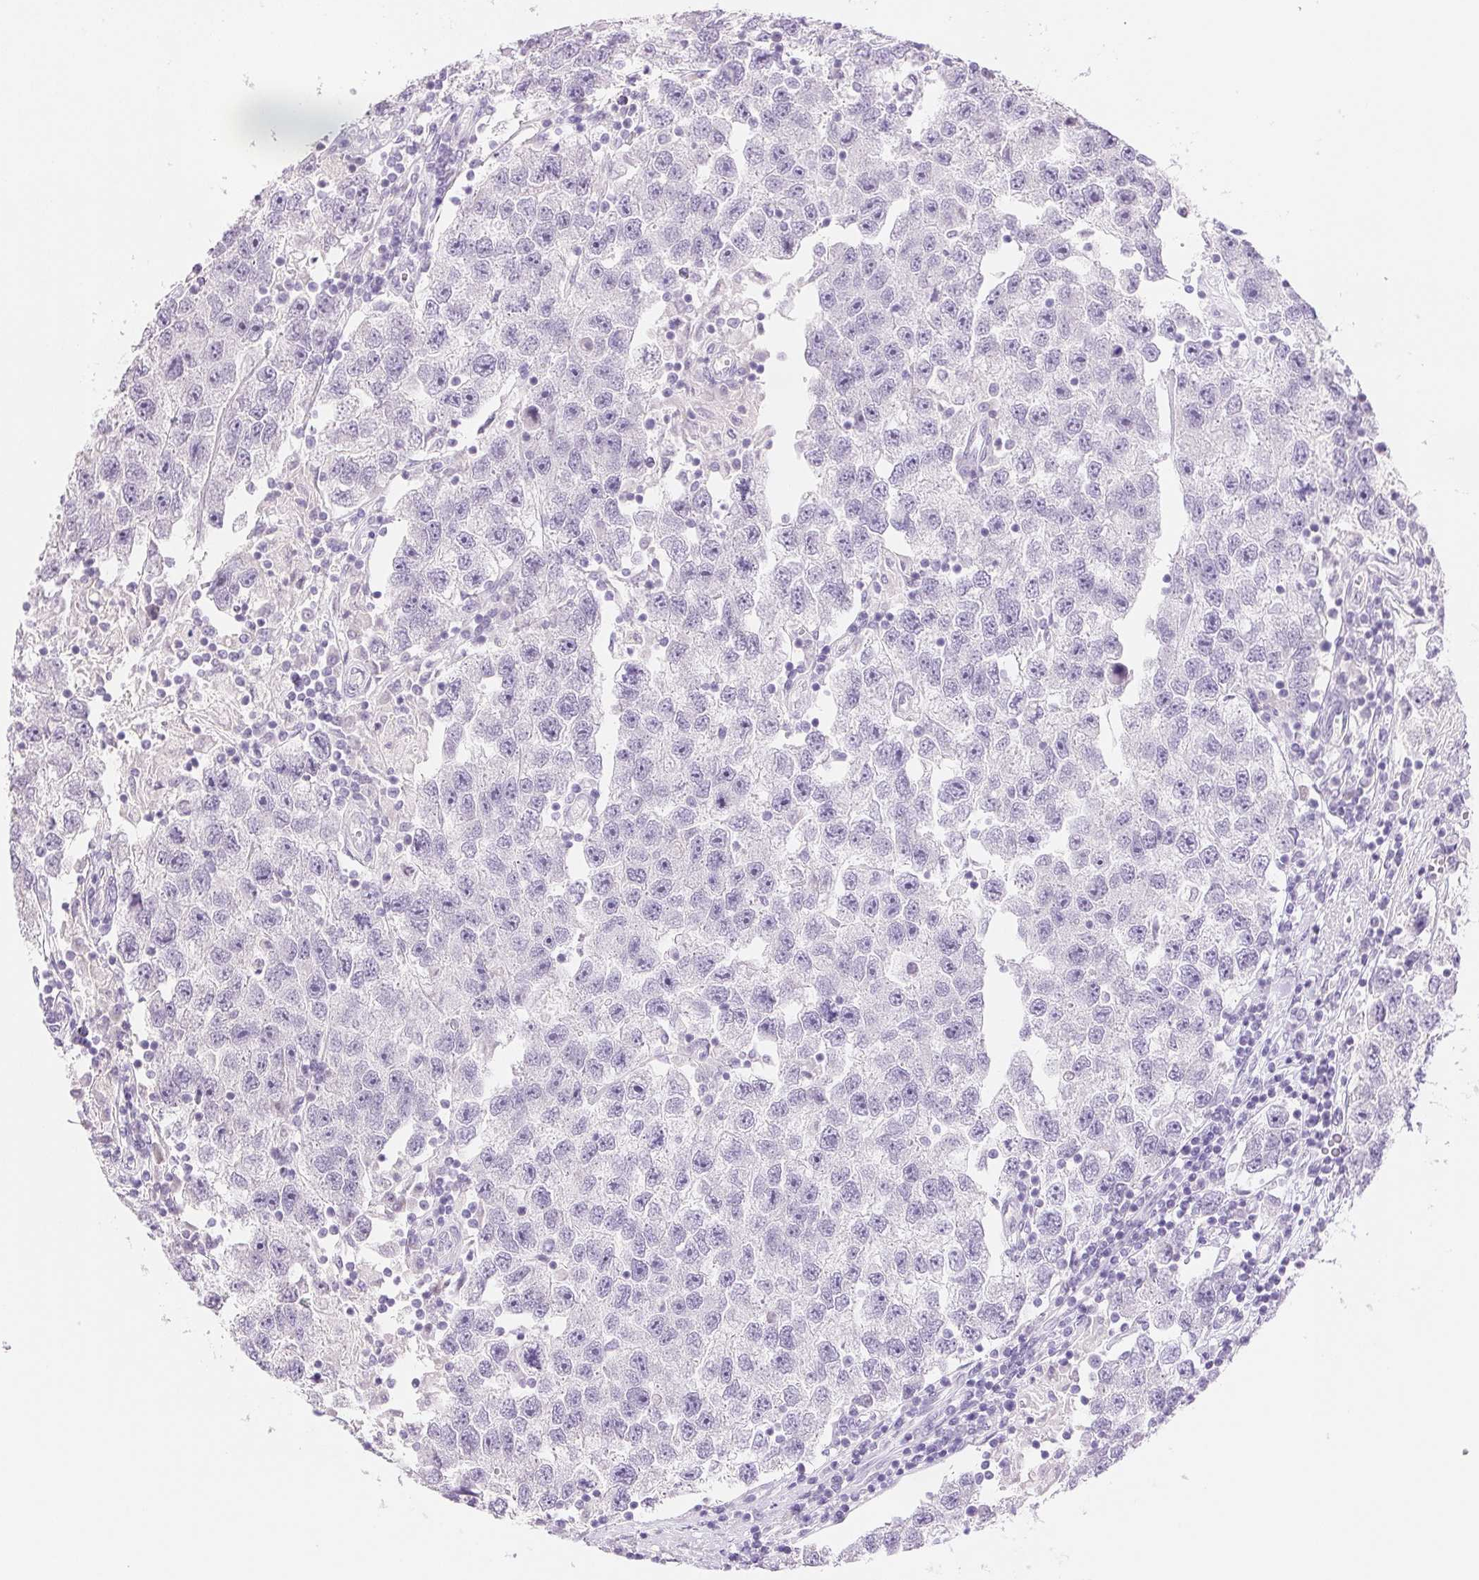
{"staining": {"intensity": "negative", "quantity": "none", "location": "none"}, "tissue": "testis cancer", "cell_type": "Tumor cells", "image_type": "cancer", "snomed": [{"axis": "morphology", "description": "Seminoma, NOS"}, {"axis": "topography", "description": "Testis"}], "caption": "Immunohistochemical staining of testis cancer (seminoma) demonstrates no significant staining in tumor cells.", "gene": "TEKT1", "patient": {"sex": "male", "age": 26}}